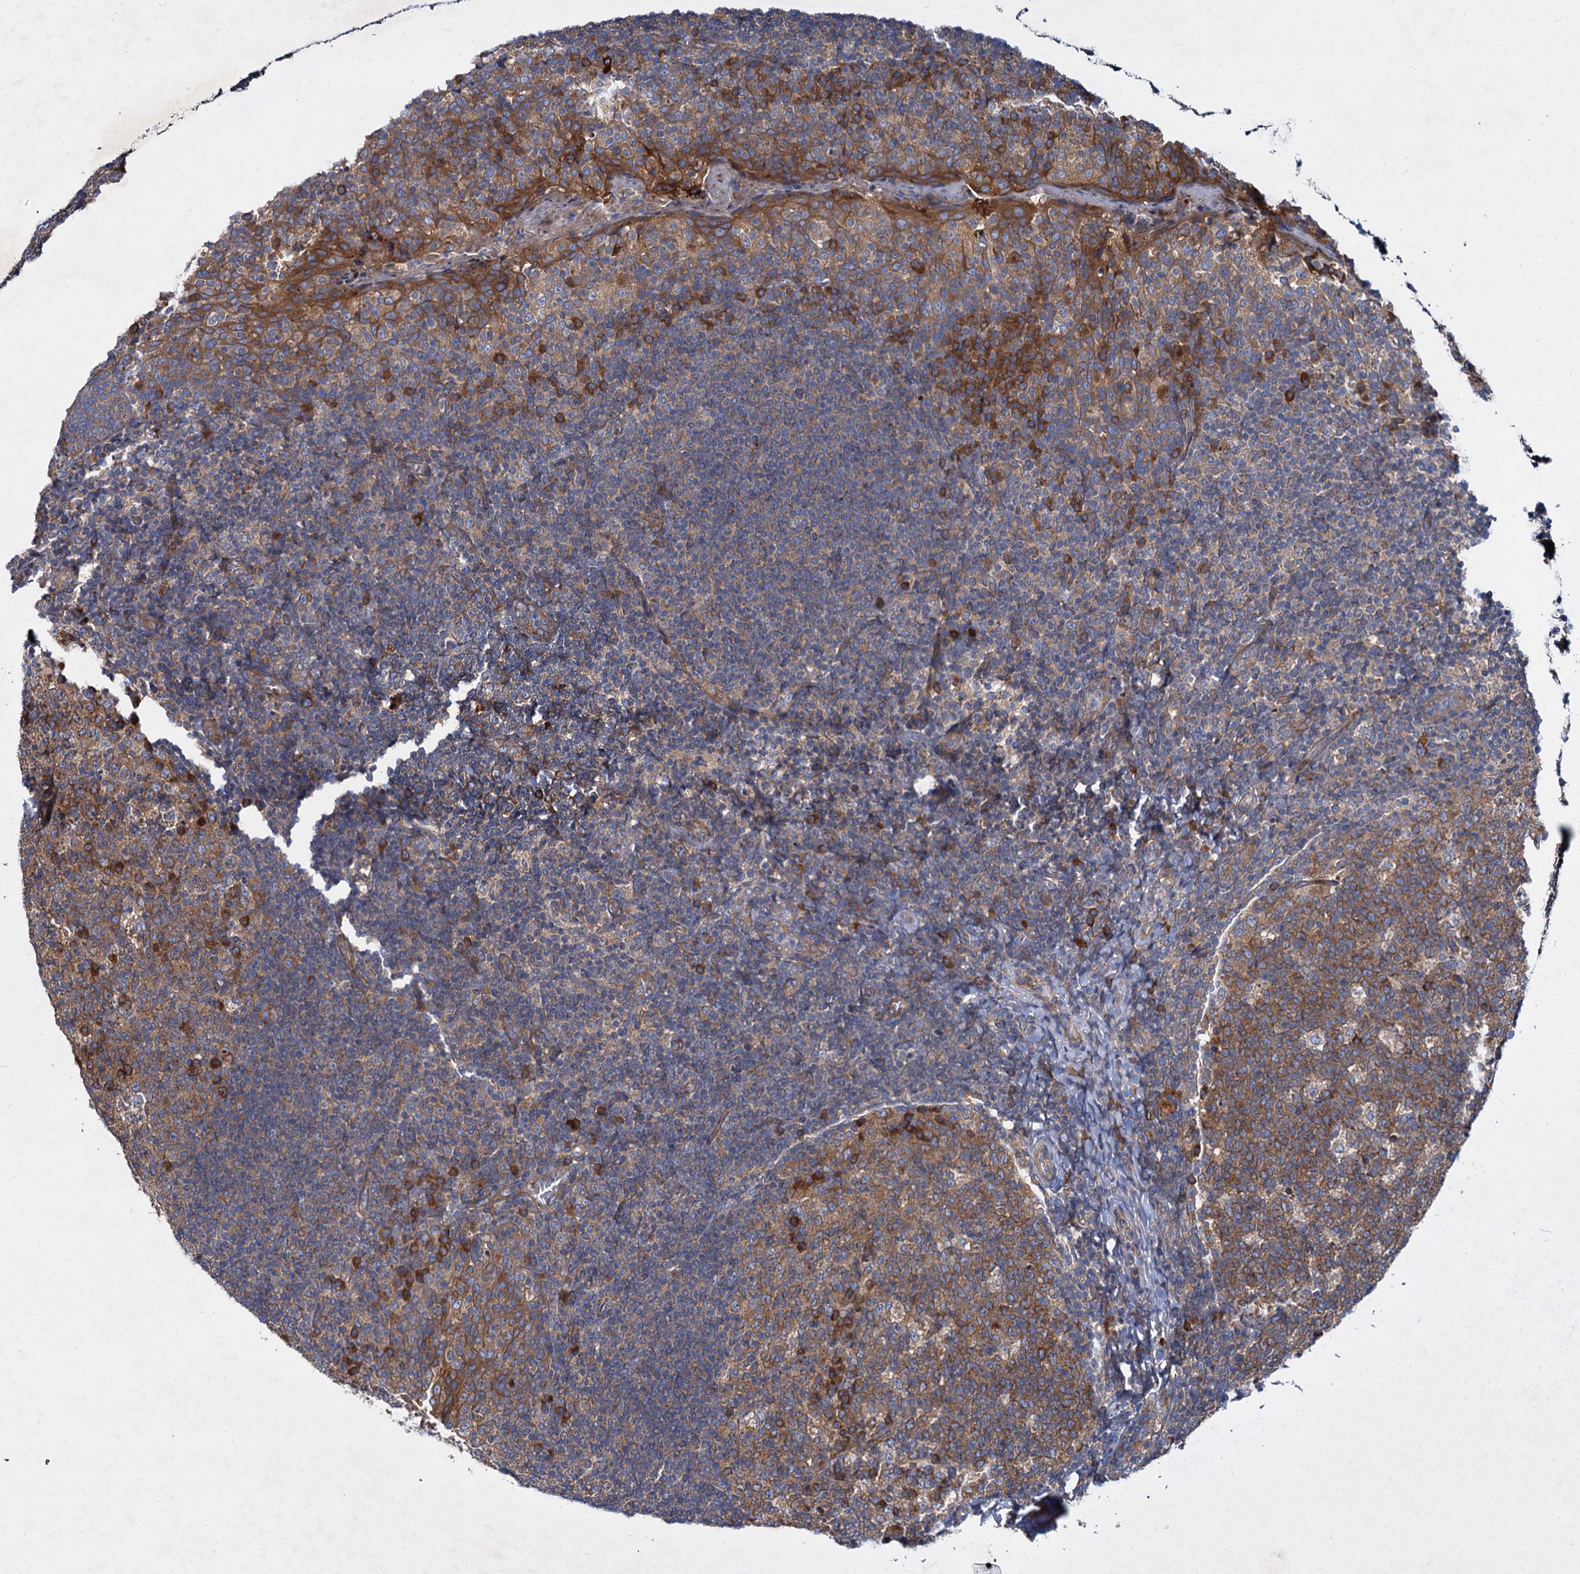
{"staining": {"intensity": "moderate", "quantity": ">75%", "location": "cytoplasmic/membranous"}, "tissue": "tonsil", "cell_type": "Germinal center cells", "image_type": "normal", "snomed": [{"axis": "morphology", "description": "Normal tissue, NOS"}, {"axis": "topography", "description": "Tonsil"}], "caption": "Moderate cytoplasmic/membranous positivity for a protein is seen in approximately >75% of germinal center cells of benign tonsil using IHC.", "gene": "ALKBH7", "patient": {"sex": "female", "age": 19}}